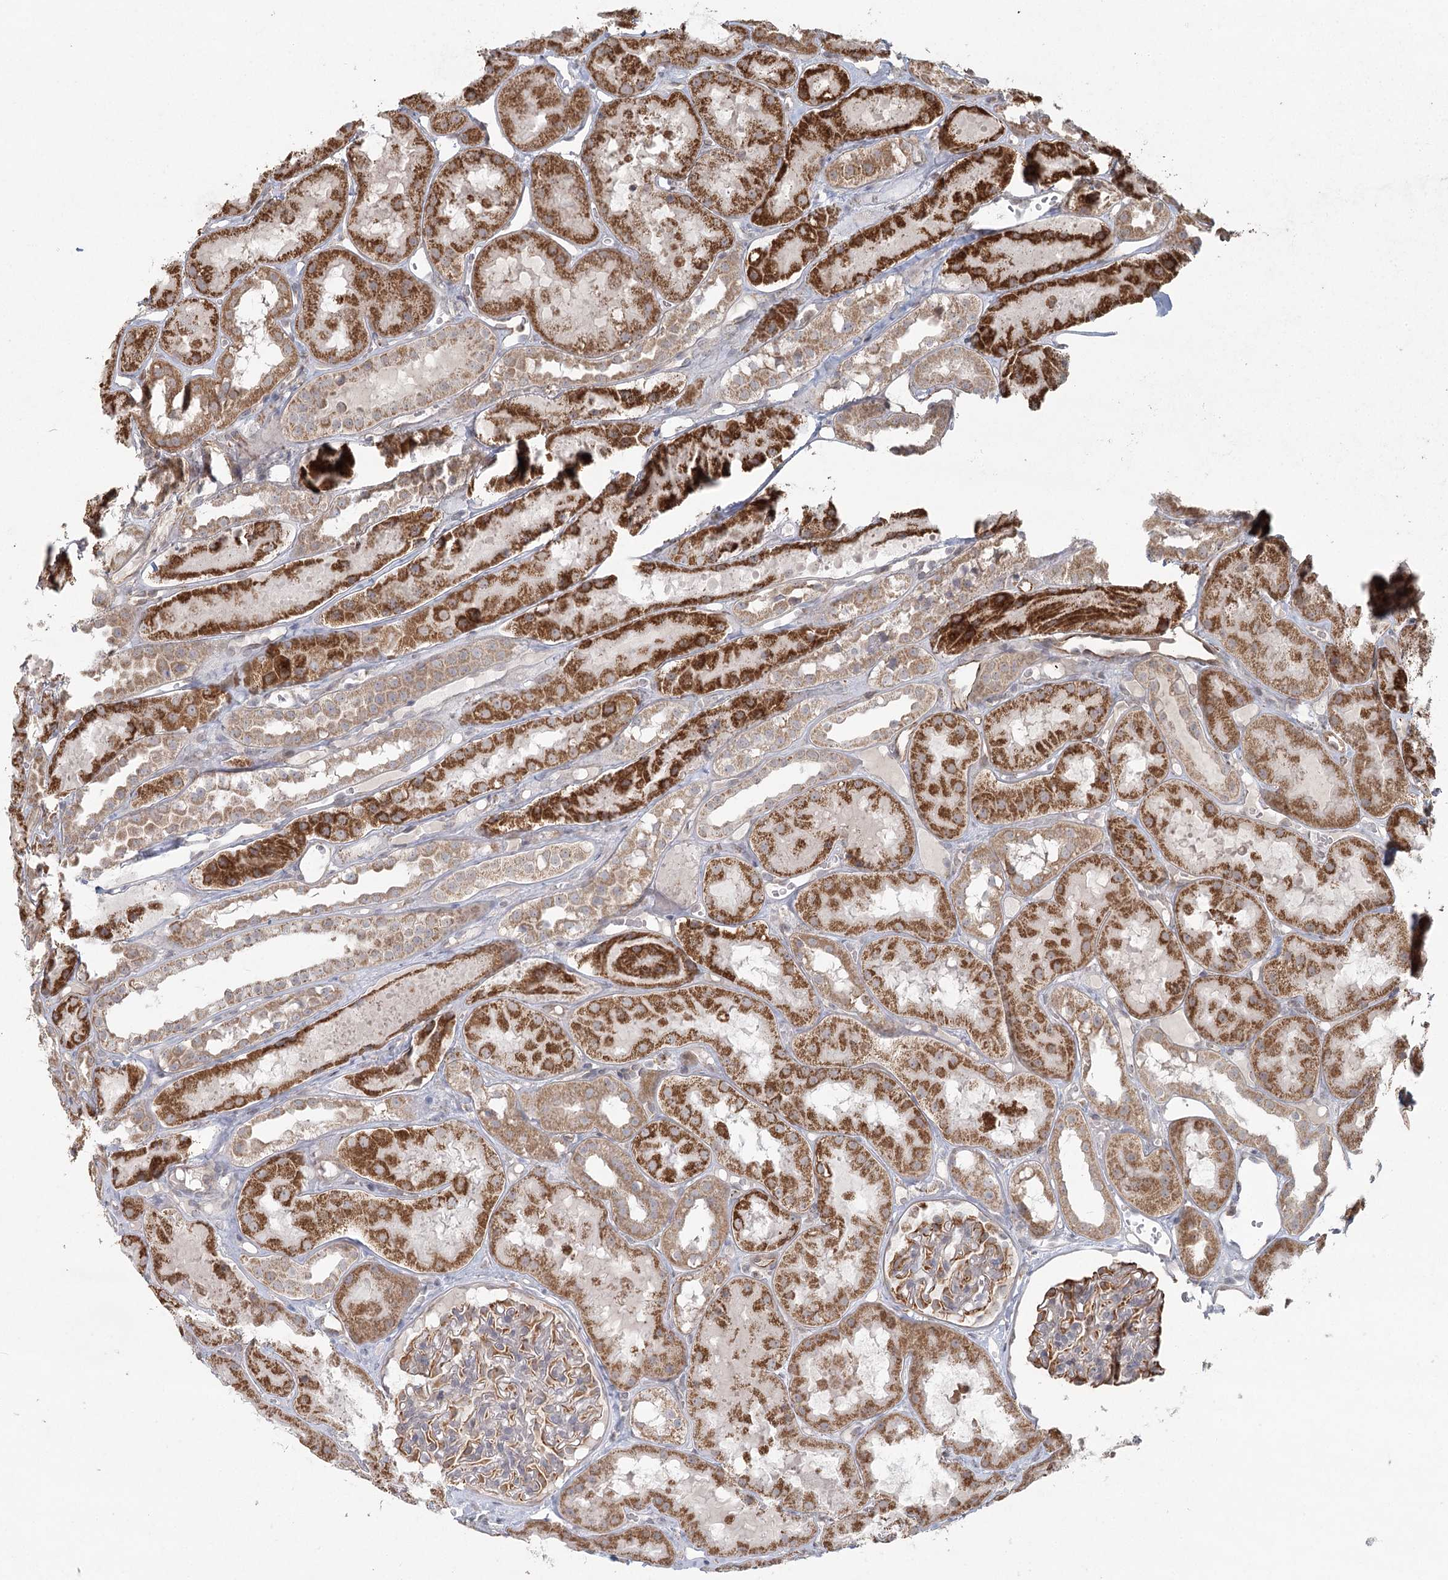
{"staining": {"intensity": "moderate", "quantity": "25%-75%", "location": "cytoplasmic/membranous"}, "tissue": "kidney", "cell_type": "Cells in glomeruli", "image_type": "normal", "snomed": [{"axis": "morphology", "description": "Normal tissue, NOS"}, {"axis": "topography", "description": "Kidney"}], "caption": "This image displays immunohistochemistry (IHC) staining of unremarkable human kidney, with medium moderate cytoplasmic/membranous staining in approximately 25%-75% of cells in glomeruli.", "gene": "LACTB", "patient": {"sex": "male", "age": 16}}